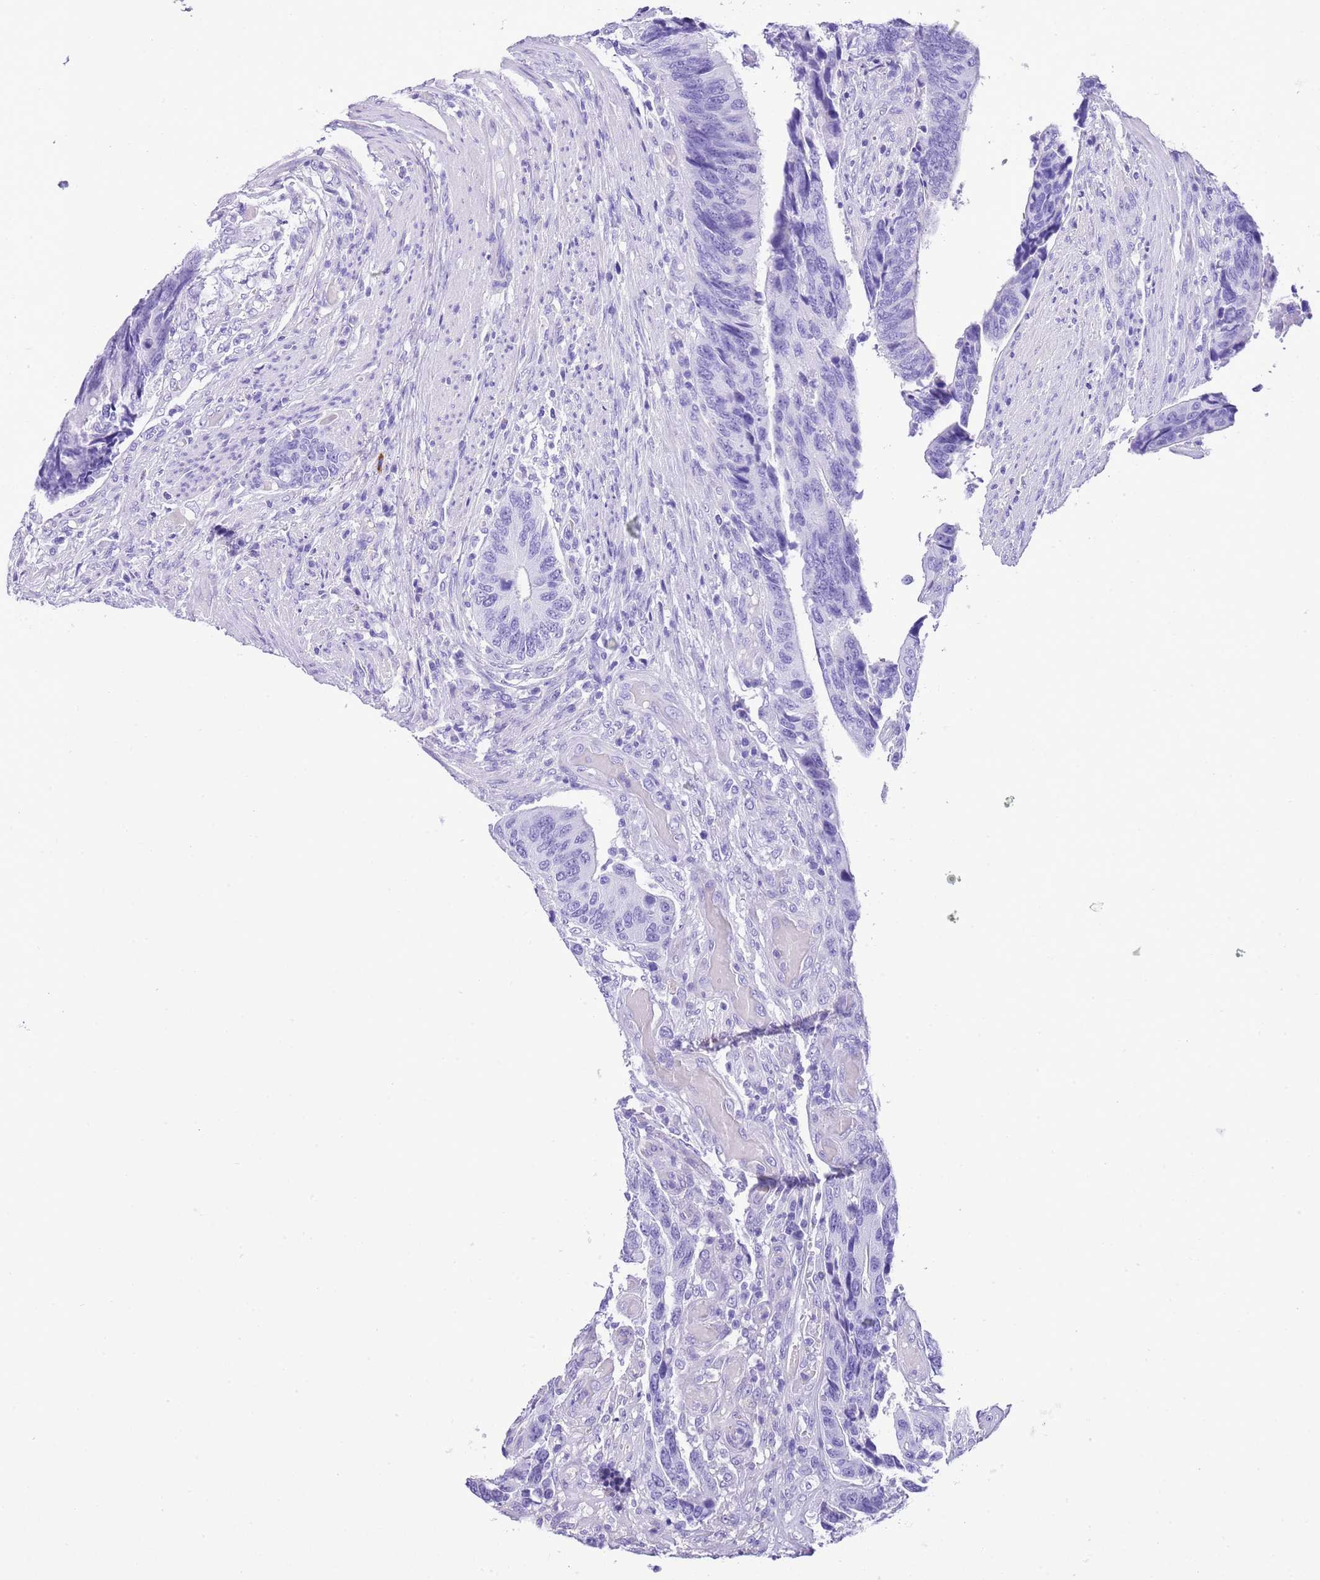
{"staining": {"intensity": "negative", "quantity": "none", "location": "none"}, "tissue": "colorectal cancer", "cell_type": "Tumor cells", "image_type": "cancer", "snomed": [{"axis": "morphology", "description": "Adenocarcinoma, NOS"}, {"axis": "topography", "description": "Colon"}], "caption": "Immunohistochemistry (IHC) of human colorectal adenocarcinoma demonstrates no expression in tumor cells.", "gene": "KCNC1", "patient": {"sex": "male", "age": 87}}